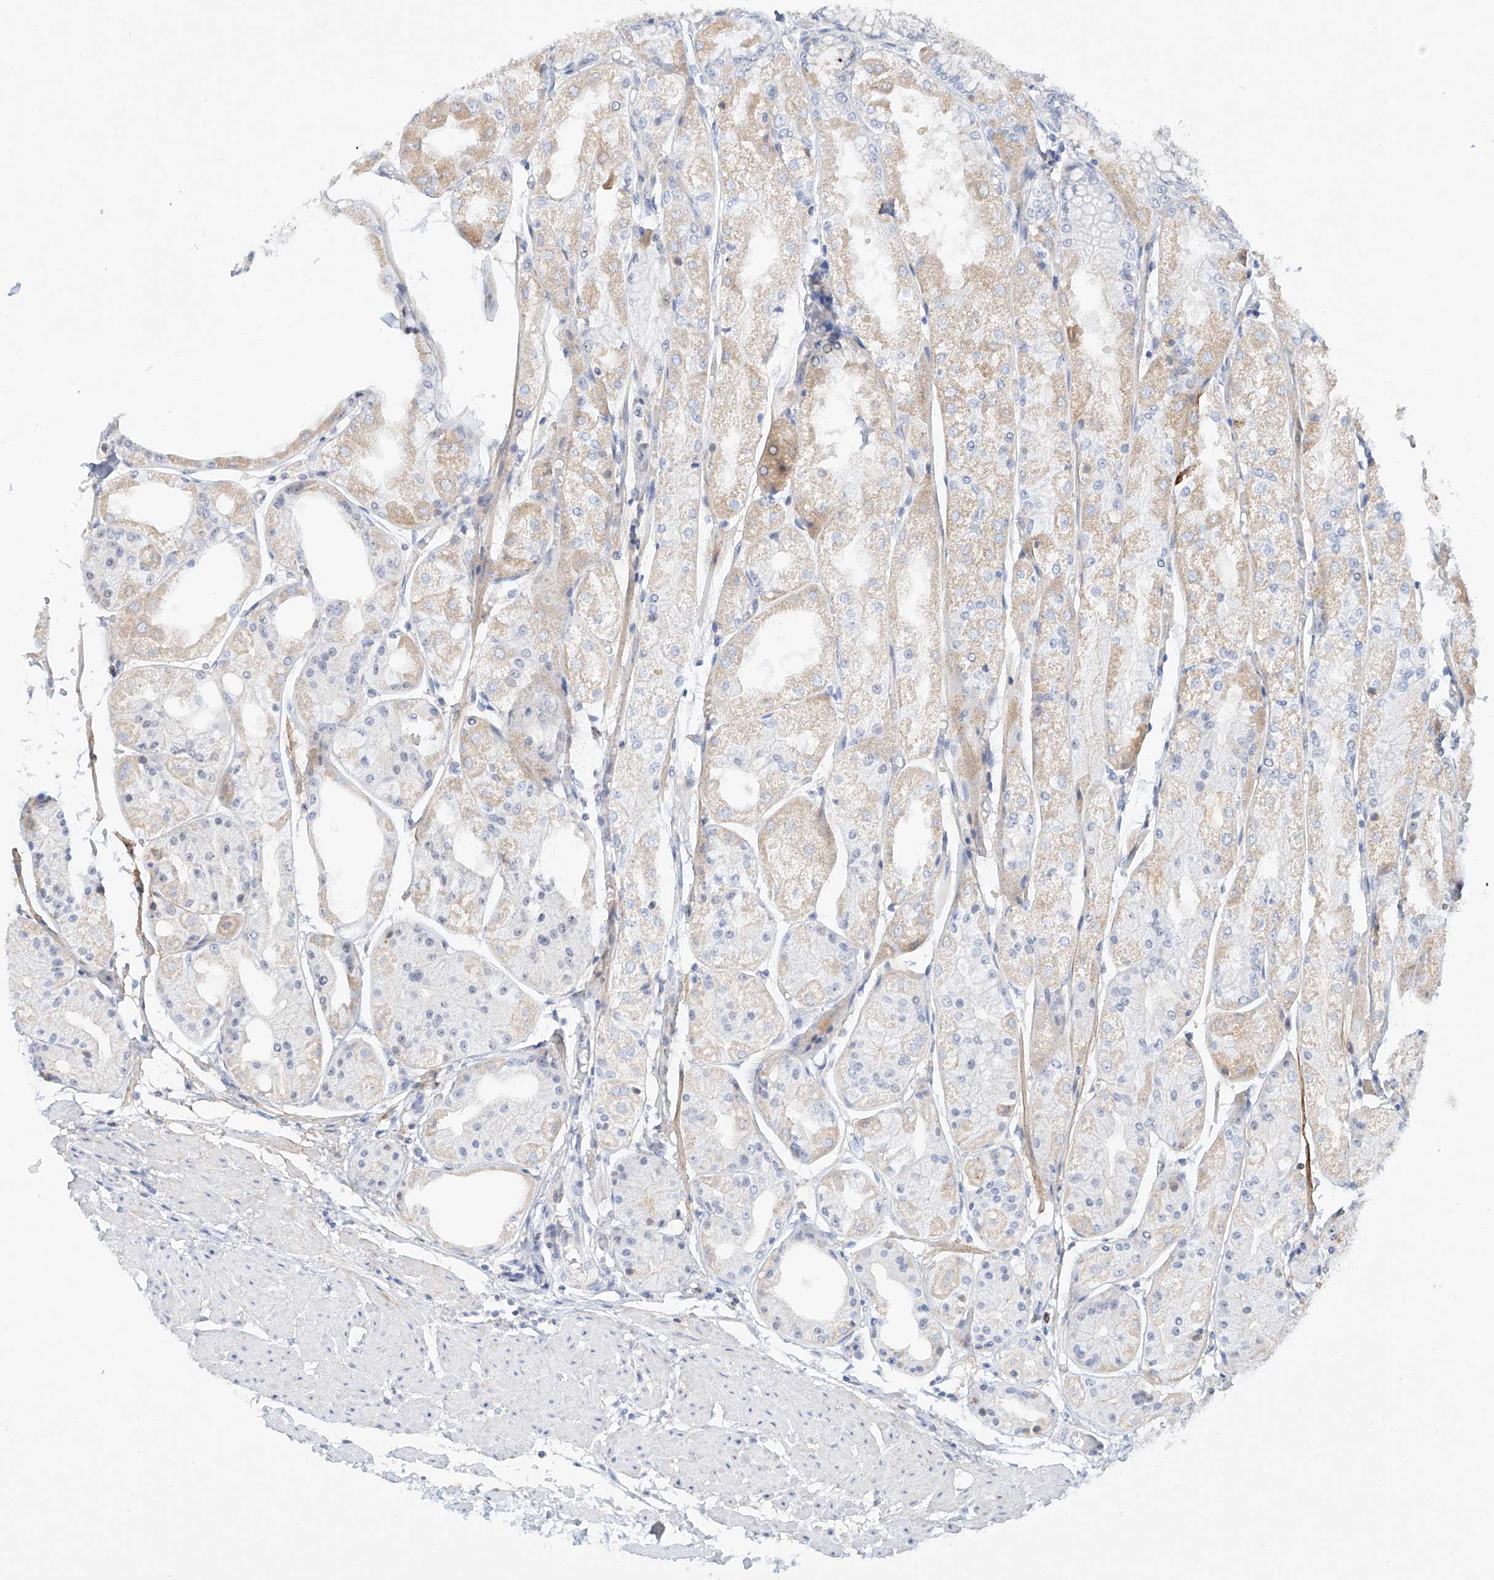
{"staining": {"intensity": "moderate", "quantity": "25%-75%", "location": "cytoplasmic/membranous"}, "tissue": "stomach", "cell_type": "Glandular cells", "image_type": "normal", "snomed": [{"axis": "morphology", "description": "Normal tissue, NOS"}, {"axis": "topography", "description": "Stomach, upper"}], "caption": "An image showing moderate cytoplasmic/membranous positivity in about 25%-75% of glandular cells in benign stomach, as visualized by brown immunohistochemical staining.", "gene": "SNU13", "patient": {"sex": "male", "age": 72}}